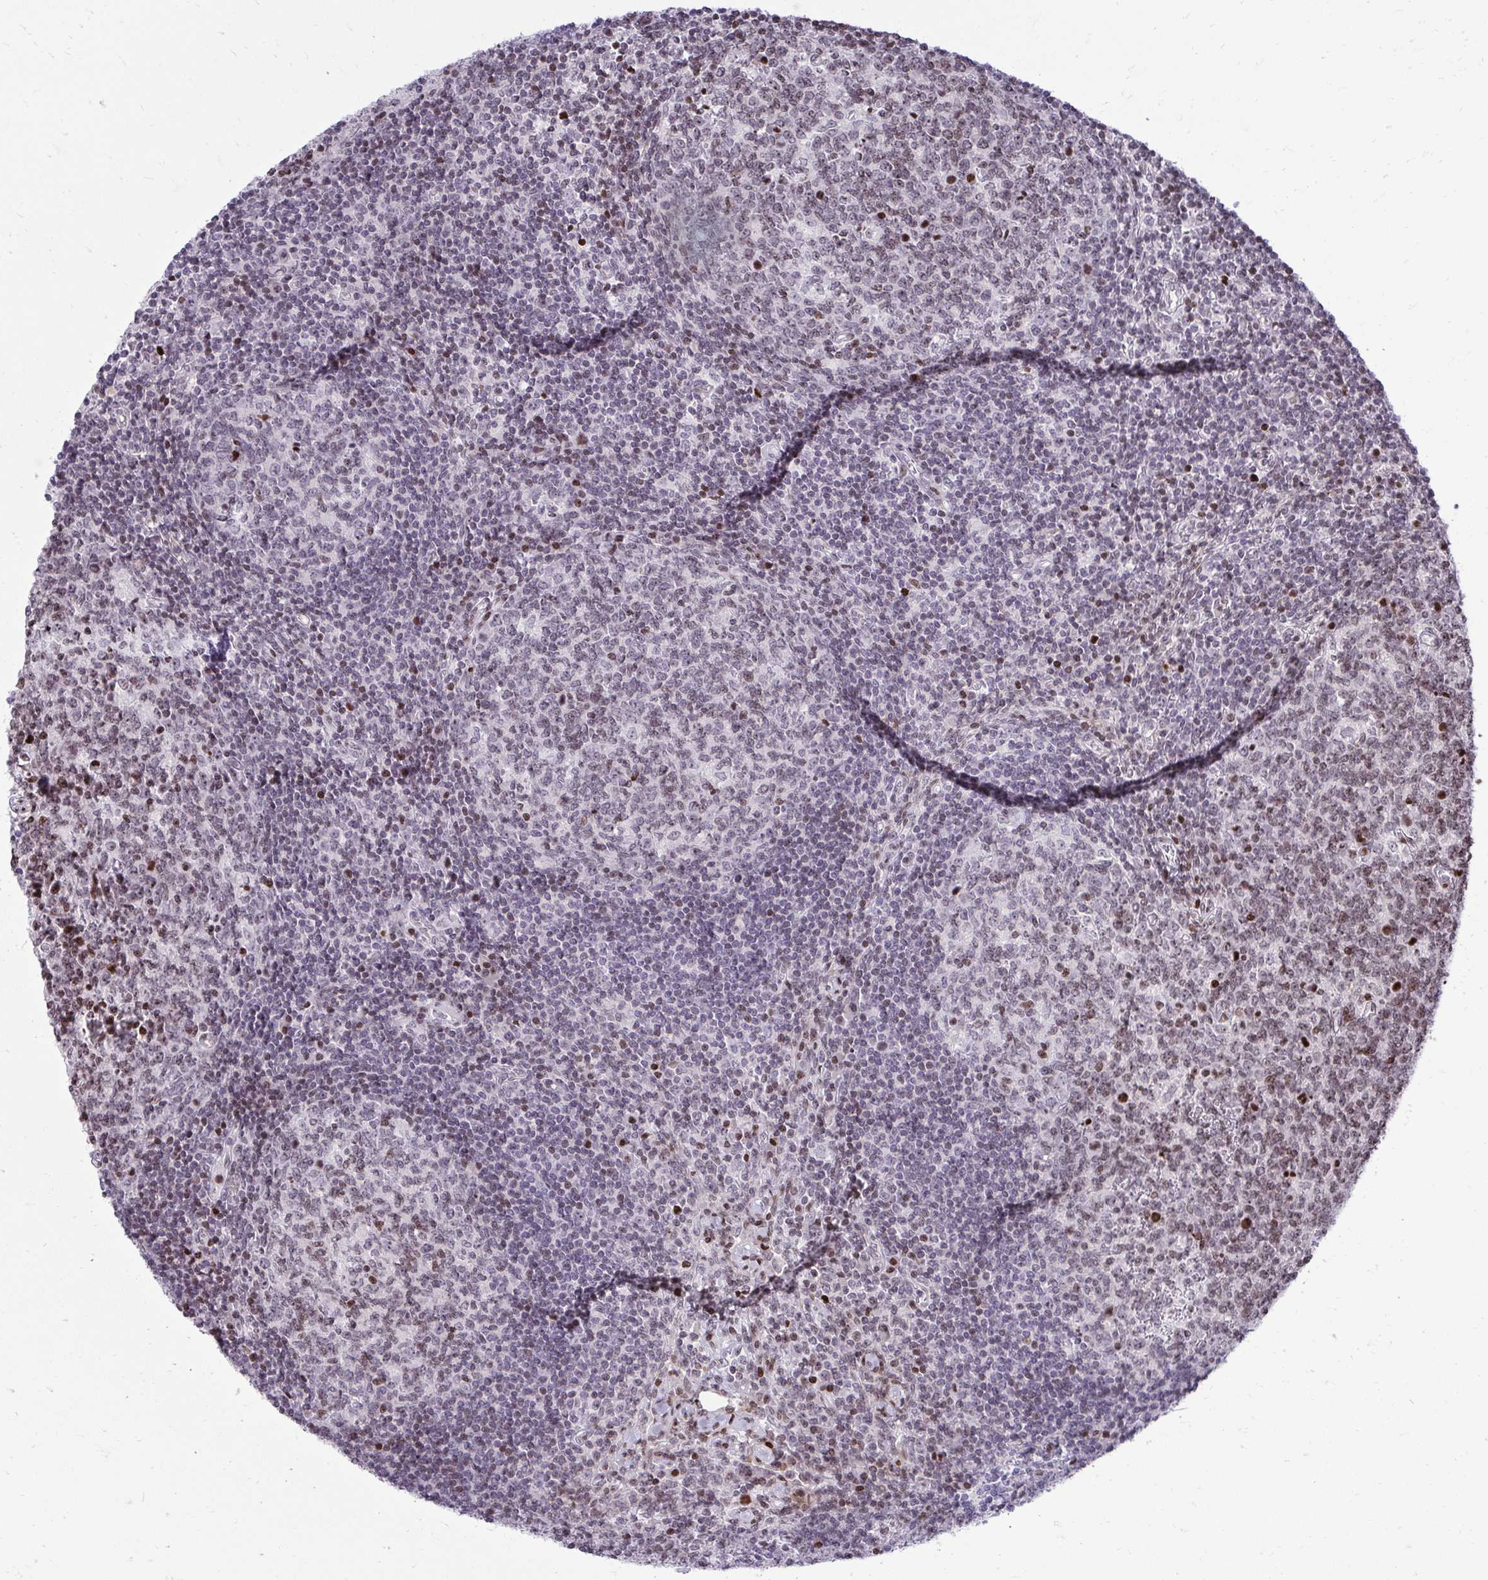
{"staining": {"intensity": "weak", "quantity": "25%-75%", "location": "nuclear"}, "tissue": "lymph node", "cell_type": "Germinal center cells", "image_type": "normal", "snomed": [{"axis": "morphology", "description": "Normal tissue, NOS"}, {"axis": "topography", "description": "Lymph node"}], "caption": "Human lymph node stained for a protein (brown) shows weak nuclear positive expression in approximately 25%-75% of germinal center cells.", "gene": "DLX4", "patient": {"sex": "male", "age": 67}}